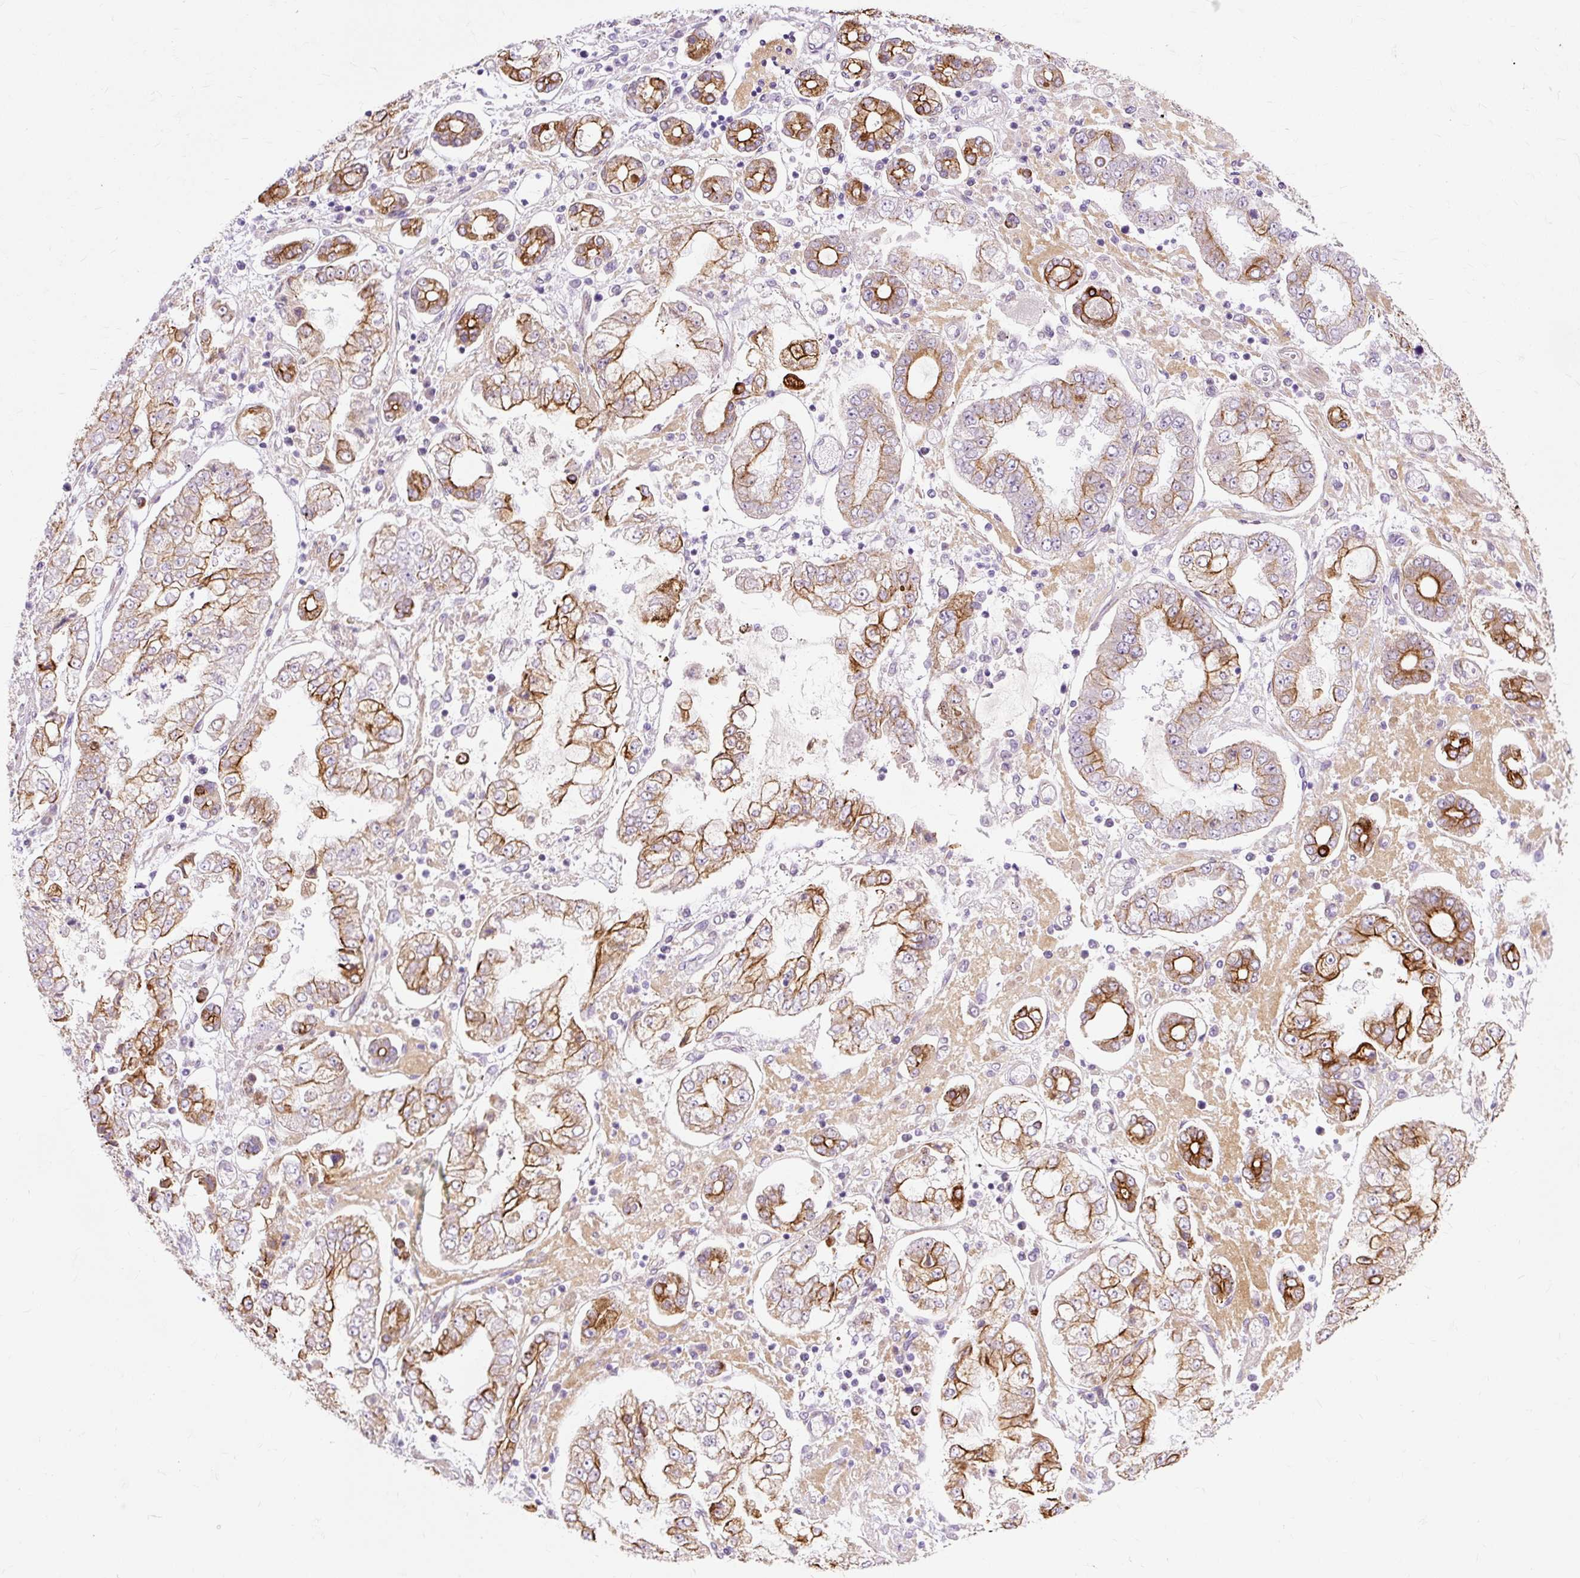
{"staining": {"intensity": "strong", "quantity": "25%-75%", "location": "cytoplasmic/membranous"}, "tissue": "stomach cancer", "cell_type": "Tumor cells", "image_type": "cancer", "snomed": [{"axis": "morphology", "description": "Adenocarcinoma, NOS"}, {"axis": "topography", "description": "Stomach"}], "caption": "Brown immunohistochemical staining in stomach cancer (adenocarcinoma) demonstrates strong cytoplasmic/membranous expression in about 25%-75% of tumor cells.", "gene": "DCTN4", "patient": {"sex": "male", "age": 76}}